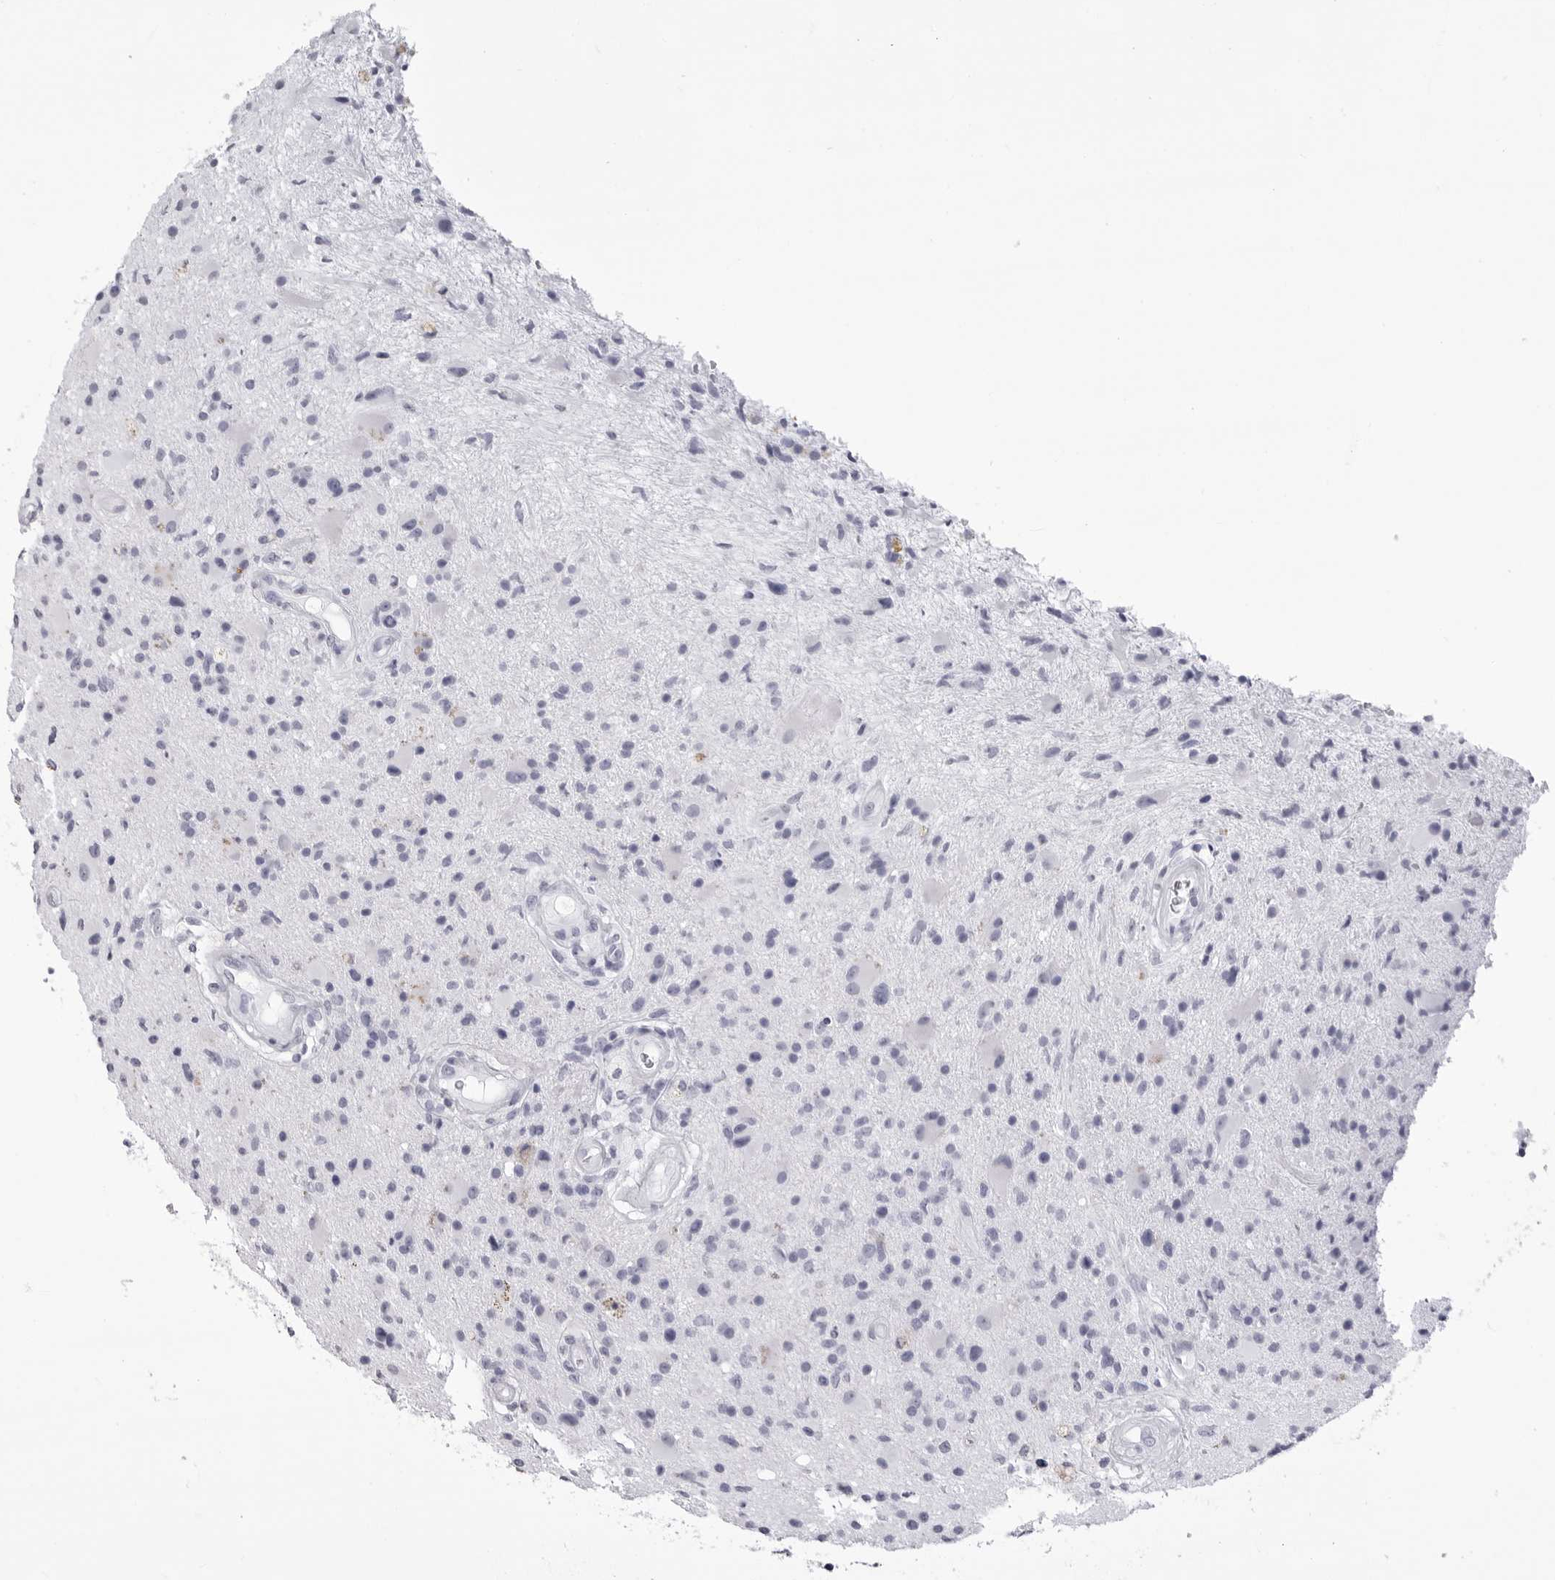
{"staining": {"intensity": "negative", "quantity": "none", "location": "none"}, "tissue": "glioma", "cell_type": "Tumor cells", "image_type": "cancer", "snomed": [{"axis": "morphology", "description": "Glioma, malignant, High grade"}, {"axis": "topography", "description": "Brain"}], "caption": "IHC photomicrograph of neoplastic tissue: human glioma stained with DAB (3,3'-diaminobenzidine) shows no significant protein expression in tumor cells. The staining was performed using DAB to visualize the protein expression in brown, while the nuclei were stained in blue with hematoxylin (Magnification: 20x).", "gene": "LGALS4", "patient": {"sex": "male", "age": 33}}